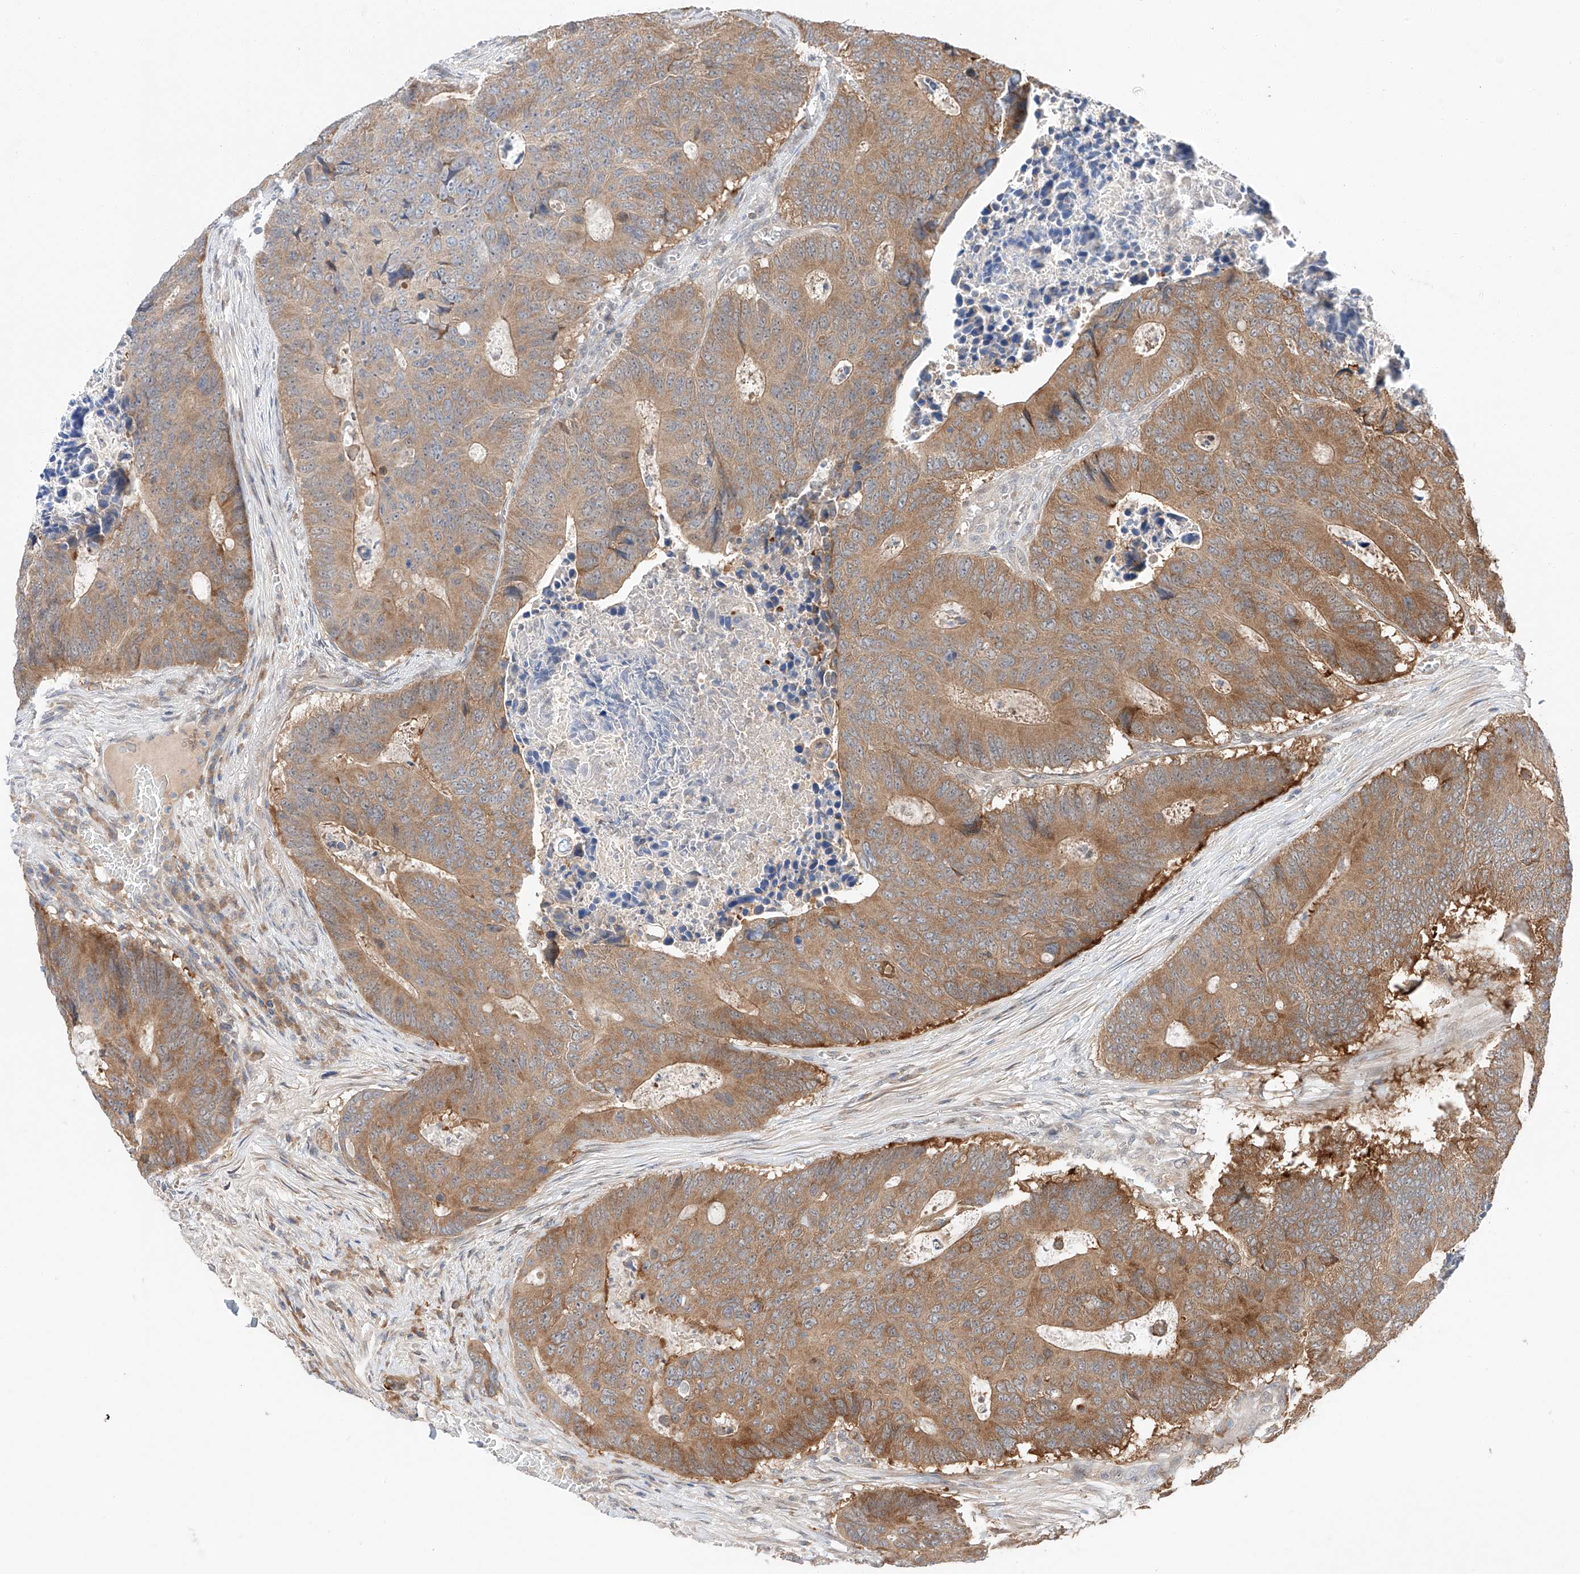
{"staining": {"intensity": "moderate", "quantity": ">75%", "location": "cytoplasmic/membranous"}, "tissue": "colorectal cancer", "cell_type": "Tumor cells", "image_type": "cancer", "snomed": [{"axis": "morphology", "description": "Adenocarcinoma, NOS"}, {"axis": "topography", "description": "Colon"}], "caption": "Protein expression analysis of human colorectal cancer (adenocarcinoma) reveals moderate cytoplasmic/membranous staining in about >75% of tumor cells.", "gene": "RUSC1", "patient": {"sex": "male", "age": 87}}